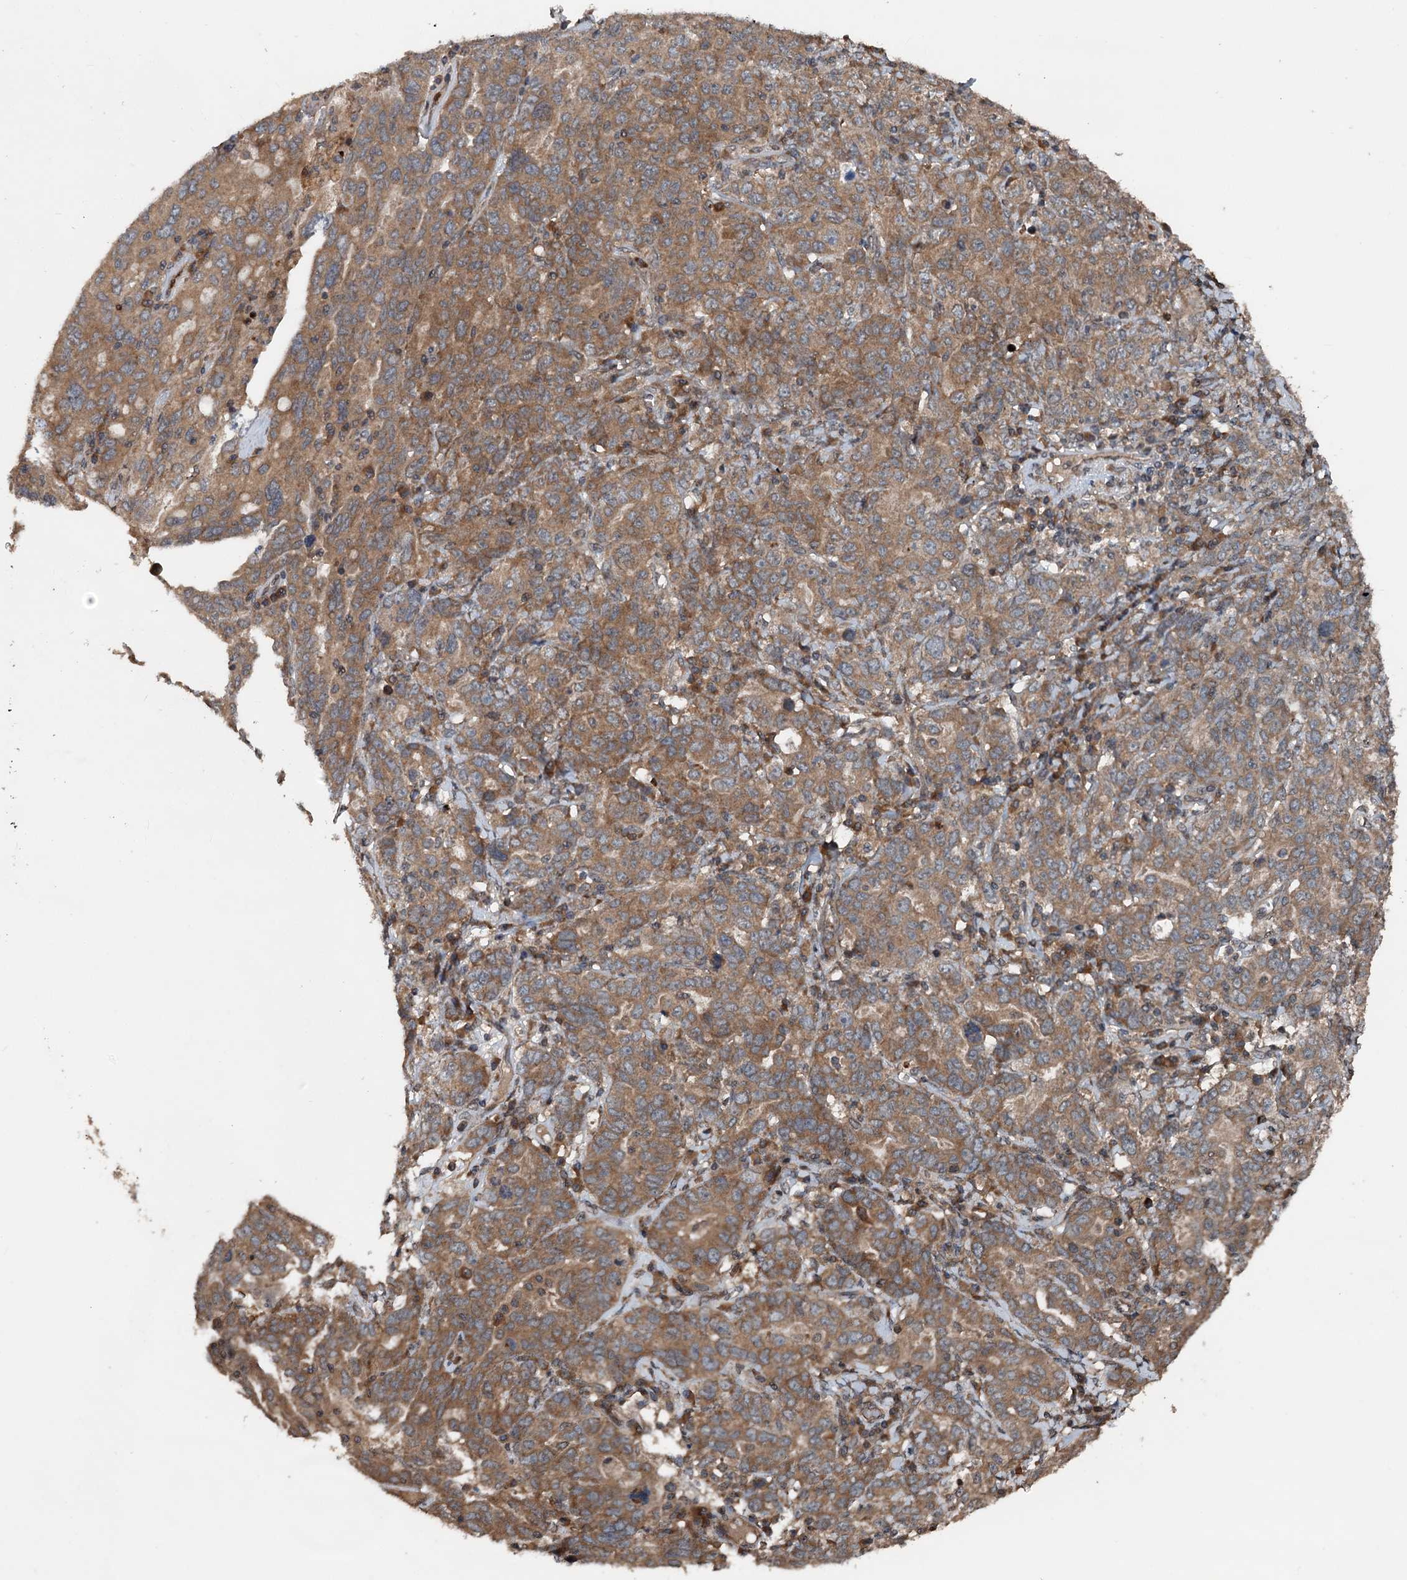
{"staining": {"intensity": "moderate", "quantity": ">75%", "location": "cytoplasmic/membranous"}, "tissue": "ovarian cancer", "cell_type": "Tumor cells", "image_type": "cancer", "snomed": [{"axis": "morphology", "description": "Carcinoma, endometroid"}, {"axis": "topography", "description": "Ovary"}], "caption": "Brown immunohistochemical staining in endometroid carcinoma (ovarian) reveals moderate cytoplasmic/membranous staining in about >75% of tumor cells. Nuclei are stained in blue.", "gene": "N4BP2L2", "patient": {"sex": "female", "age": 62}}